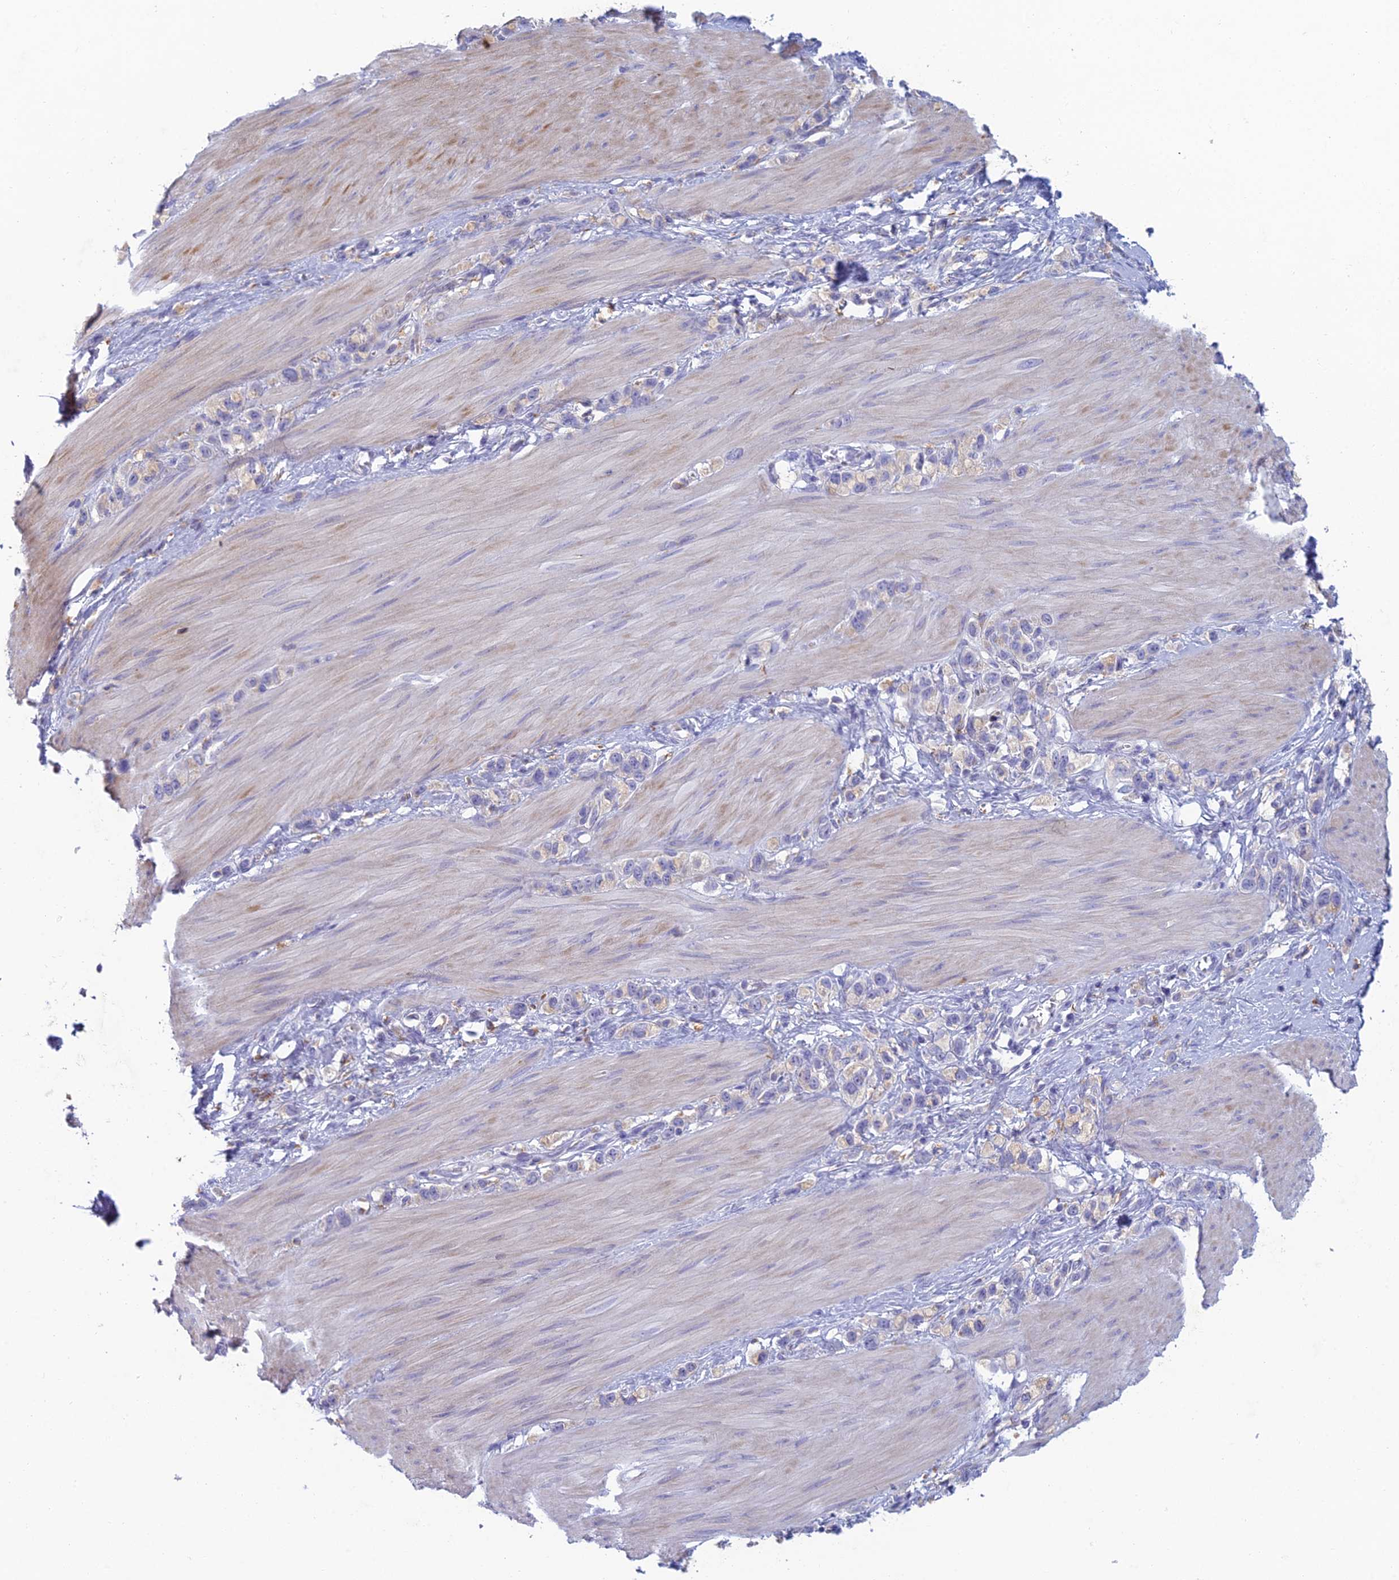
{"staining": {"intensity": "negative", "quantity": "none", "location": "none"}, "tissue": "stomach cancer", "cell_type": "Tumor cells", "image_type": "cancer", "snomed": [{"axis": "morphology", "description": "Adenocarcinoma, NOS"}, {"axis": "topography", "description": "Stomach"}], "caption": "This is a histopathology image of immunohistochemistry (IHC) staining of adenocarcinoma (stomach), which shows no staining in tumor cells.", "gene": "FERD3L", "patient": {"sex": "female", "age": 65}}